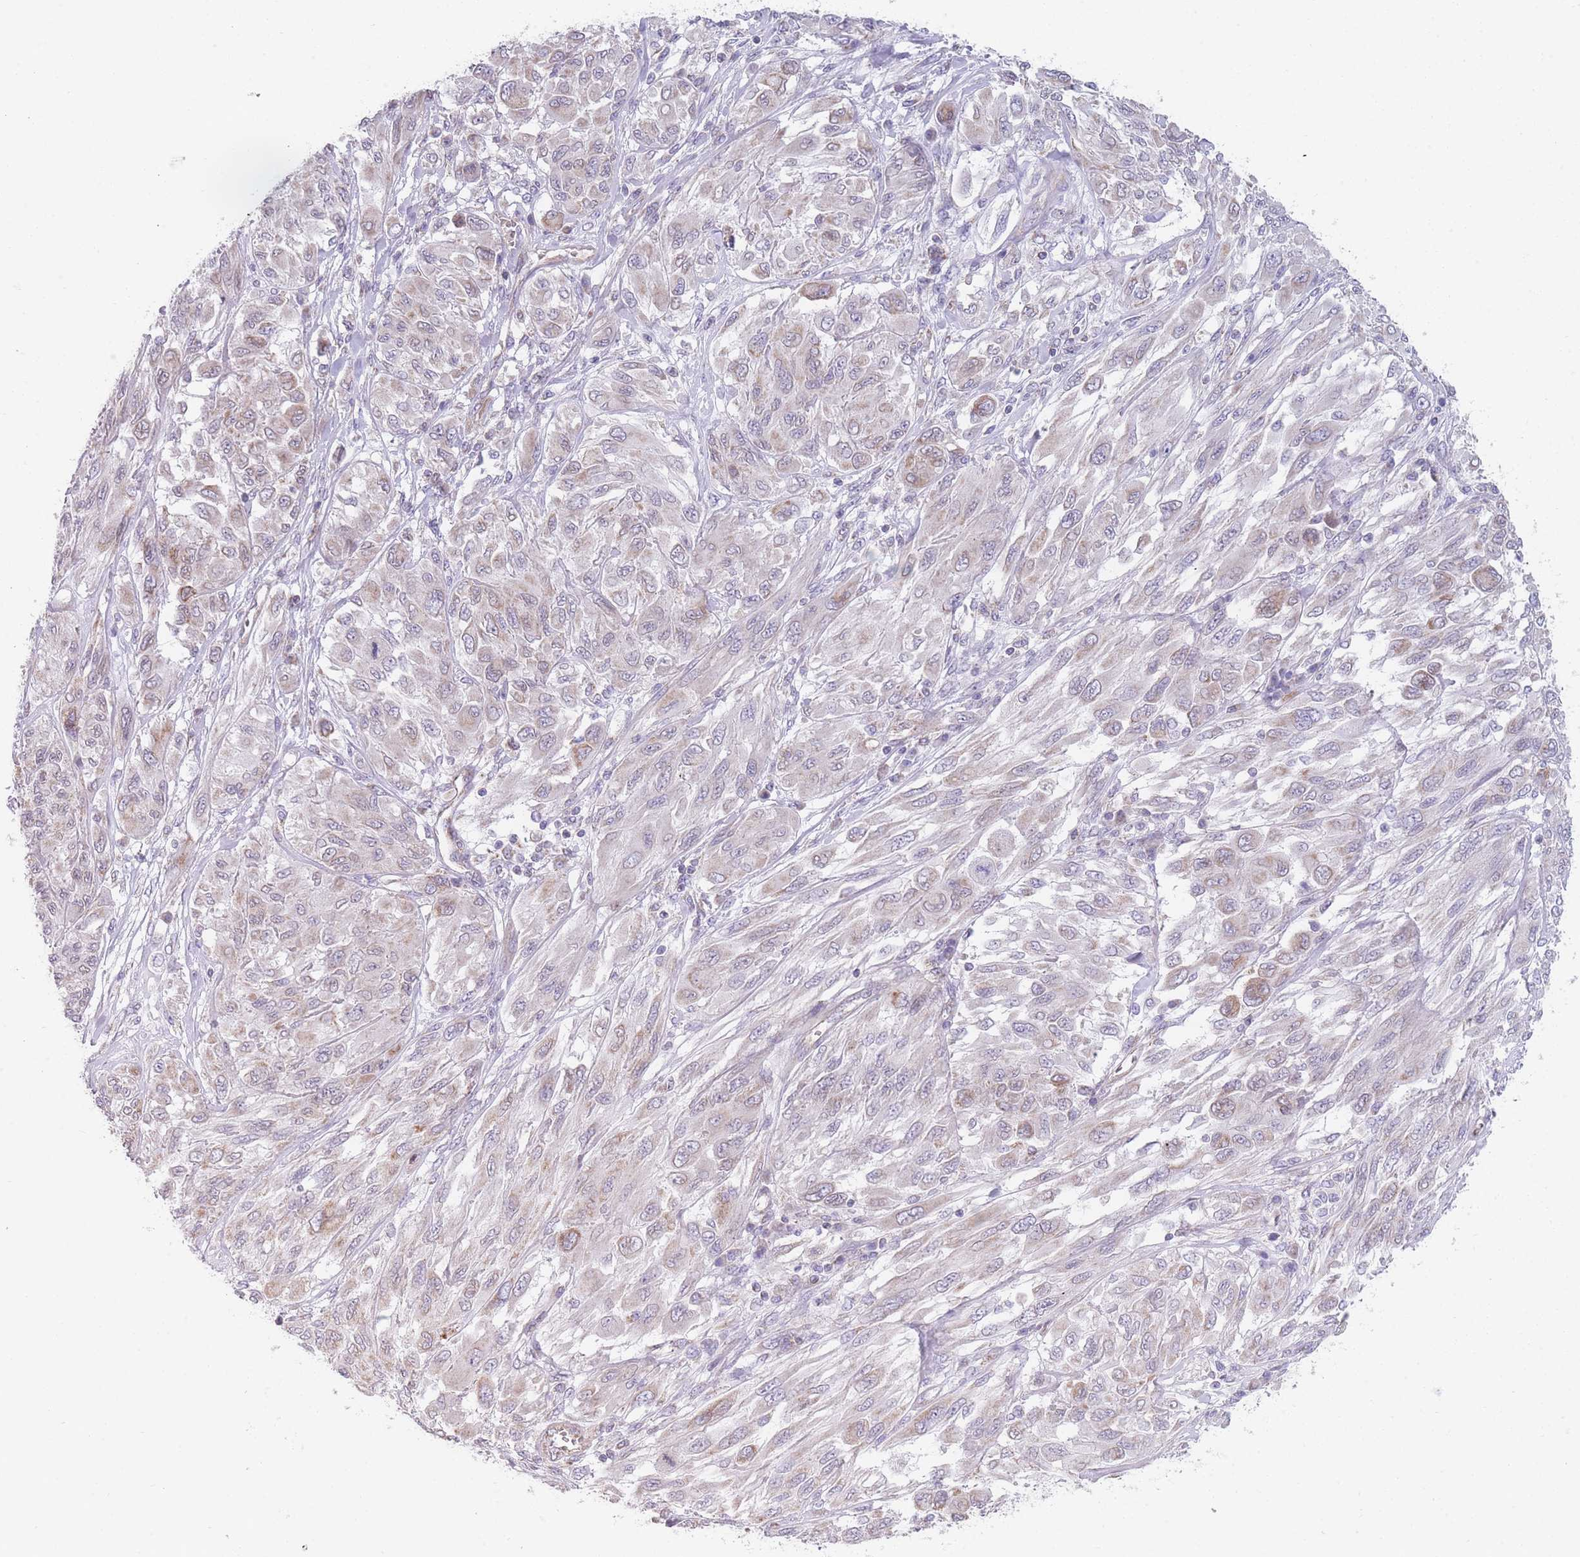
{"staining": {"intensity": "negative", "quantity": "none", "location": "none"}, "tissue": "melanoma", "cell_type": "Tumor cells", "image_type": "cancer", "snomed": [{"axis": "morphology", "description": "Malignant melanoma, NOS"}, {"axis": "topography", "description": "Skin"}], "caption": "High magnification brightfield microscopy of melanoma stained with DAB (brown) and counterstained with hematoxylin (blue): tumor cells show no significant positivity.", "gene": "SMPD4", "patient": {"sex": "female", "age": 91}}